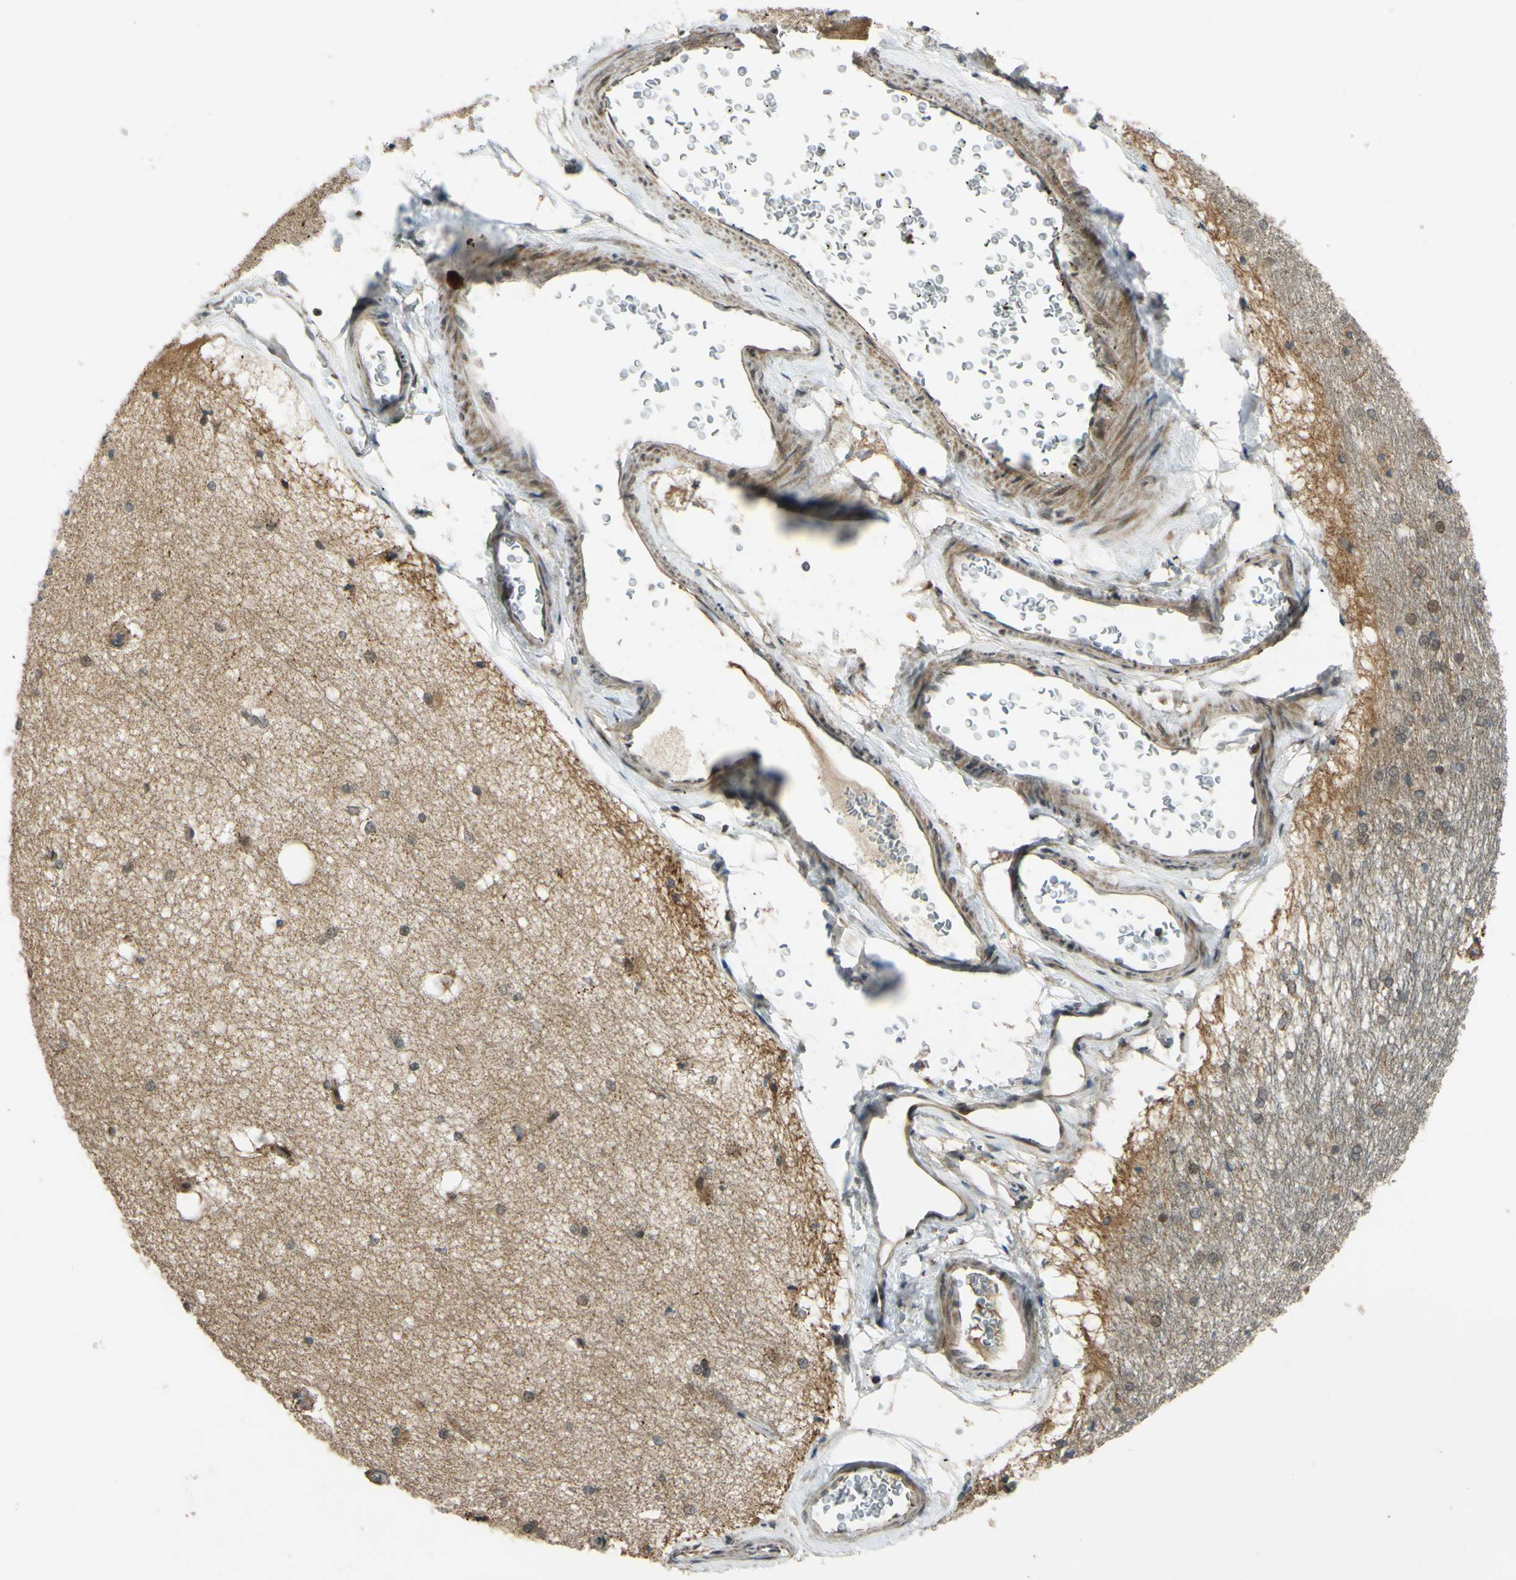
{"staining": {"intensity": "moderate", "quantity": "<25%", "location": "cytoplasmic/membranous,nuclear"}, "tissue": "hippocampus", "cell_type": "Glial cells", "image_type": "normal", "snomed": [{"axis": "morphology", "description": "Normal tissue, NOS"}, {"axis": "topography", "description": "Hippocampus"}], "caption": "IHC photomicrograph of normal human hippocampus stained for a protein (brown), which reveals low levels of moderate cytoplasmic/membranous,nuclear expression in approximately <25% of glial cells.", "gene": "ABCC8", "patient": {"sex": "female", "age": 19}}